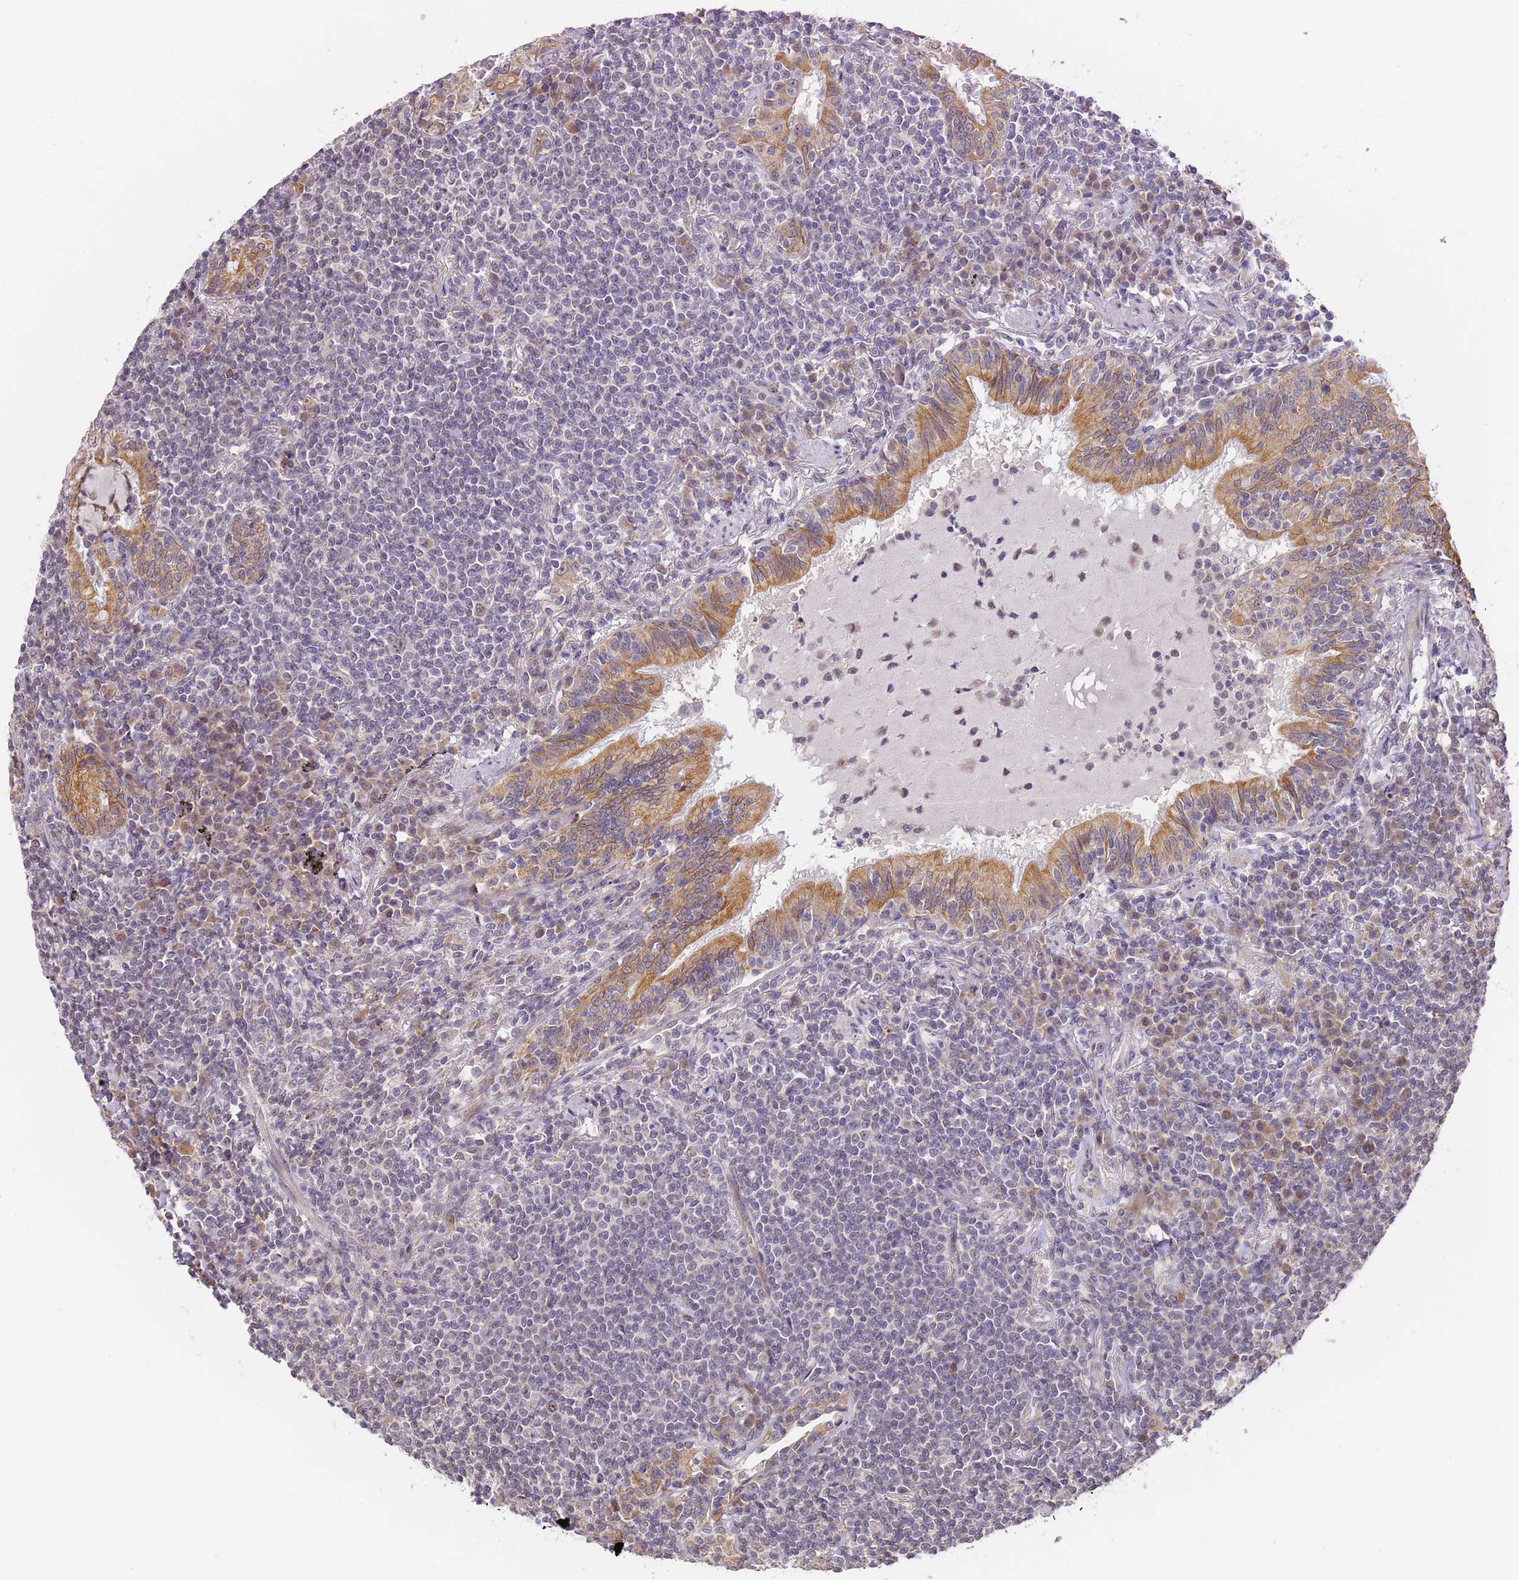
{"staining": {"intensity": "negative", "quantity": "none", "location": "none"}, "tissue": "lymphoma", "cell_type": "Tumor cells", "image_type": "cancer", "snomed": [{"axis": "morphology", "description": "Malignant lymphoma, non-Hodgkin's type, Low grade"}, {"axis": "topography", "description": "Lung"}], "caption": "Human lymphoma stained for a protein using immunohistochemistry reveals no expression in tumor cells.", "gene": "RAPGEF3", "patient": {"sex": "female", "age": 71}}